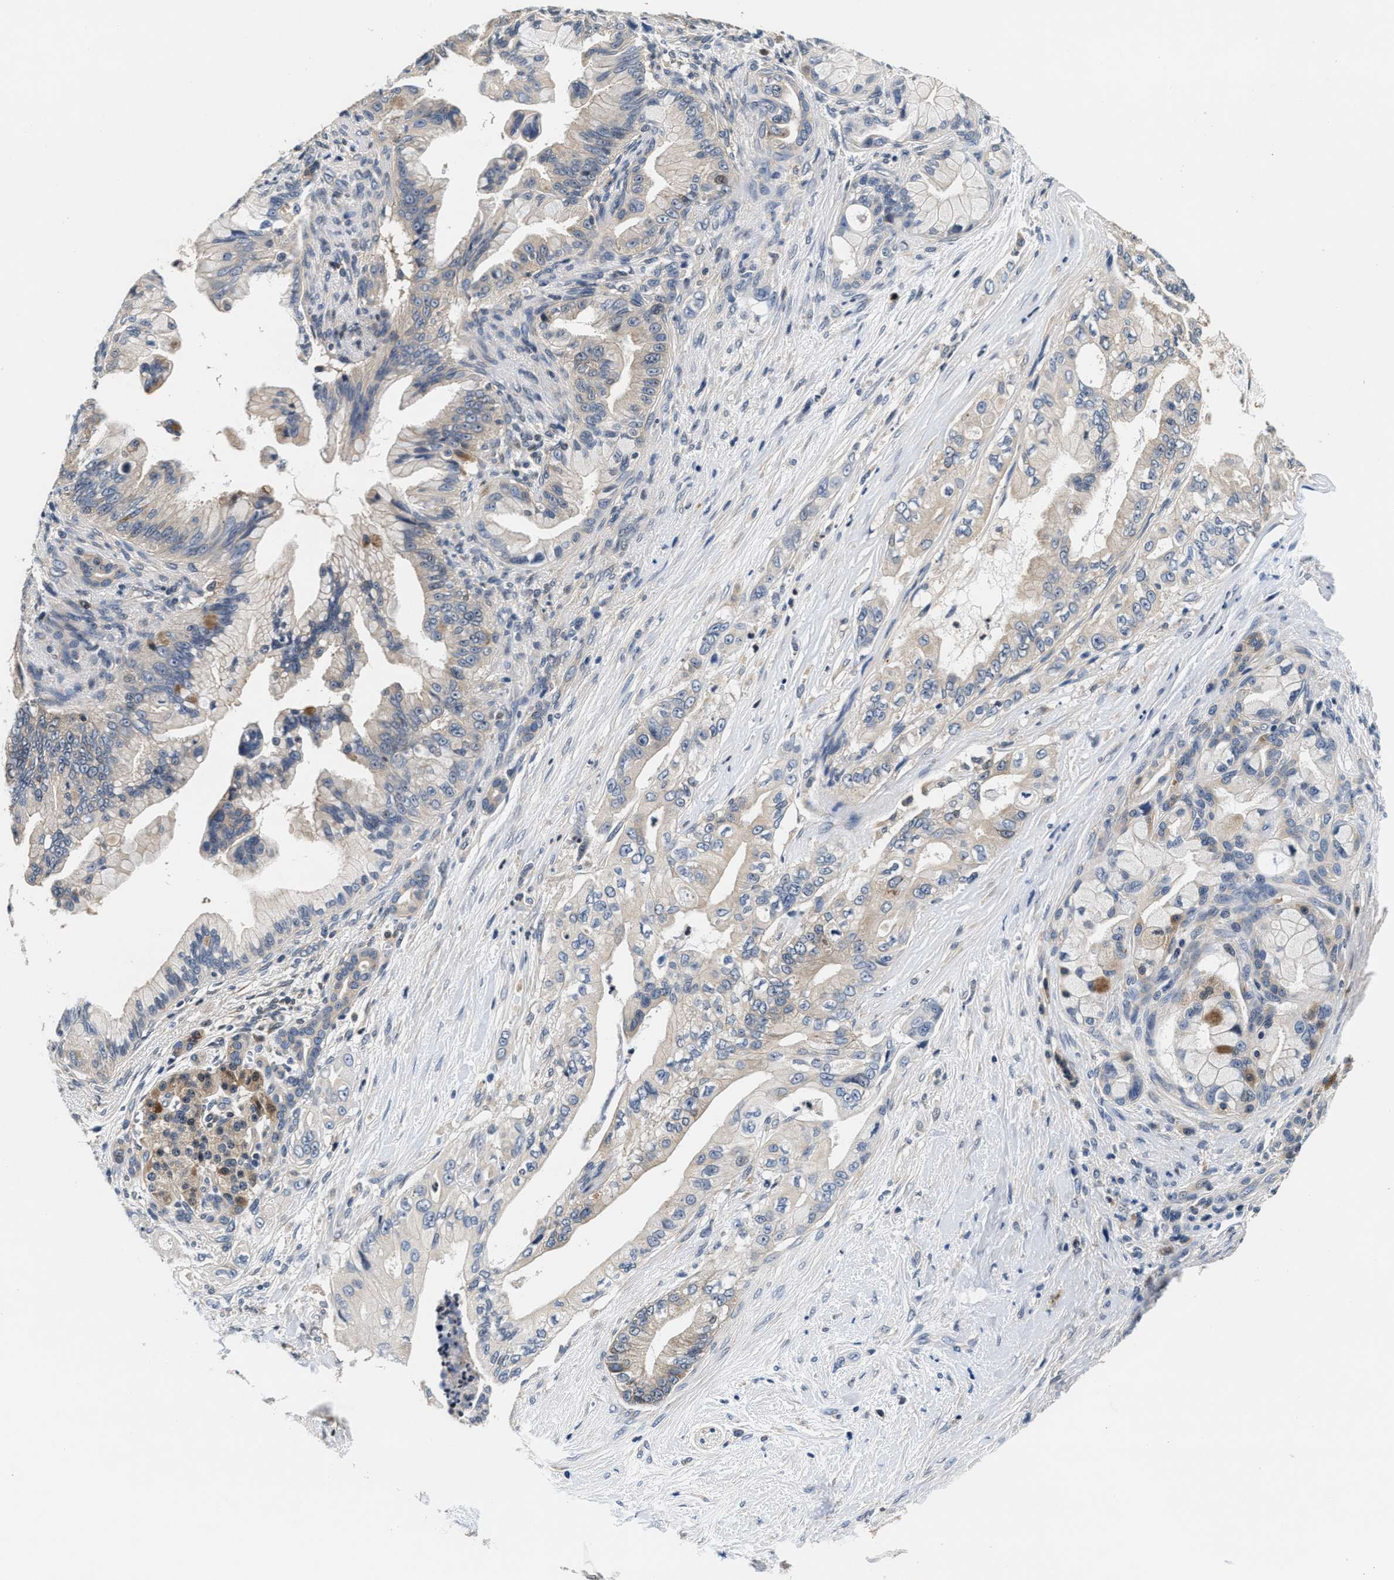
{"staining": {"intensity": "weak", "quantity": "<25%", "location": "cytoplasmic/membranous"}, "tissue": "pancreatic cancer", "cell_type": "Tumor cells", "image_type": "cancer", "snomed": [{"axis": "morphology", "description": "Adenocarcinoma, NOS"}, {"axis": "topography", "description": "Pancreas"}], "caption": "An image of human pancreatic cancer is negative for staining in tumor cells.", "gene": "PHPT1", "patient": {"sex": "male", "age": 59}}